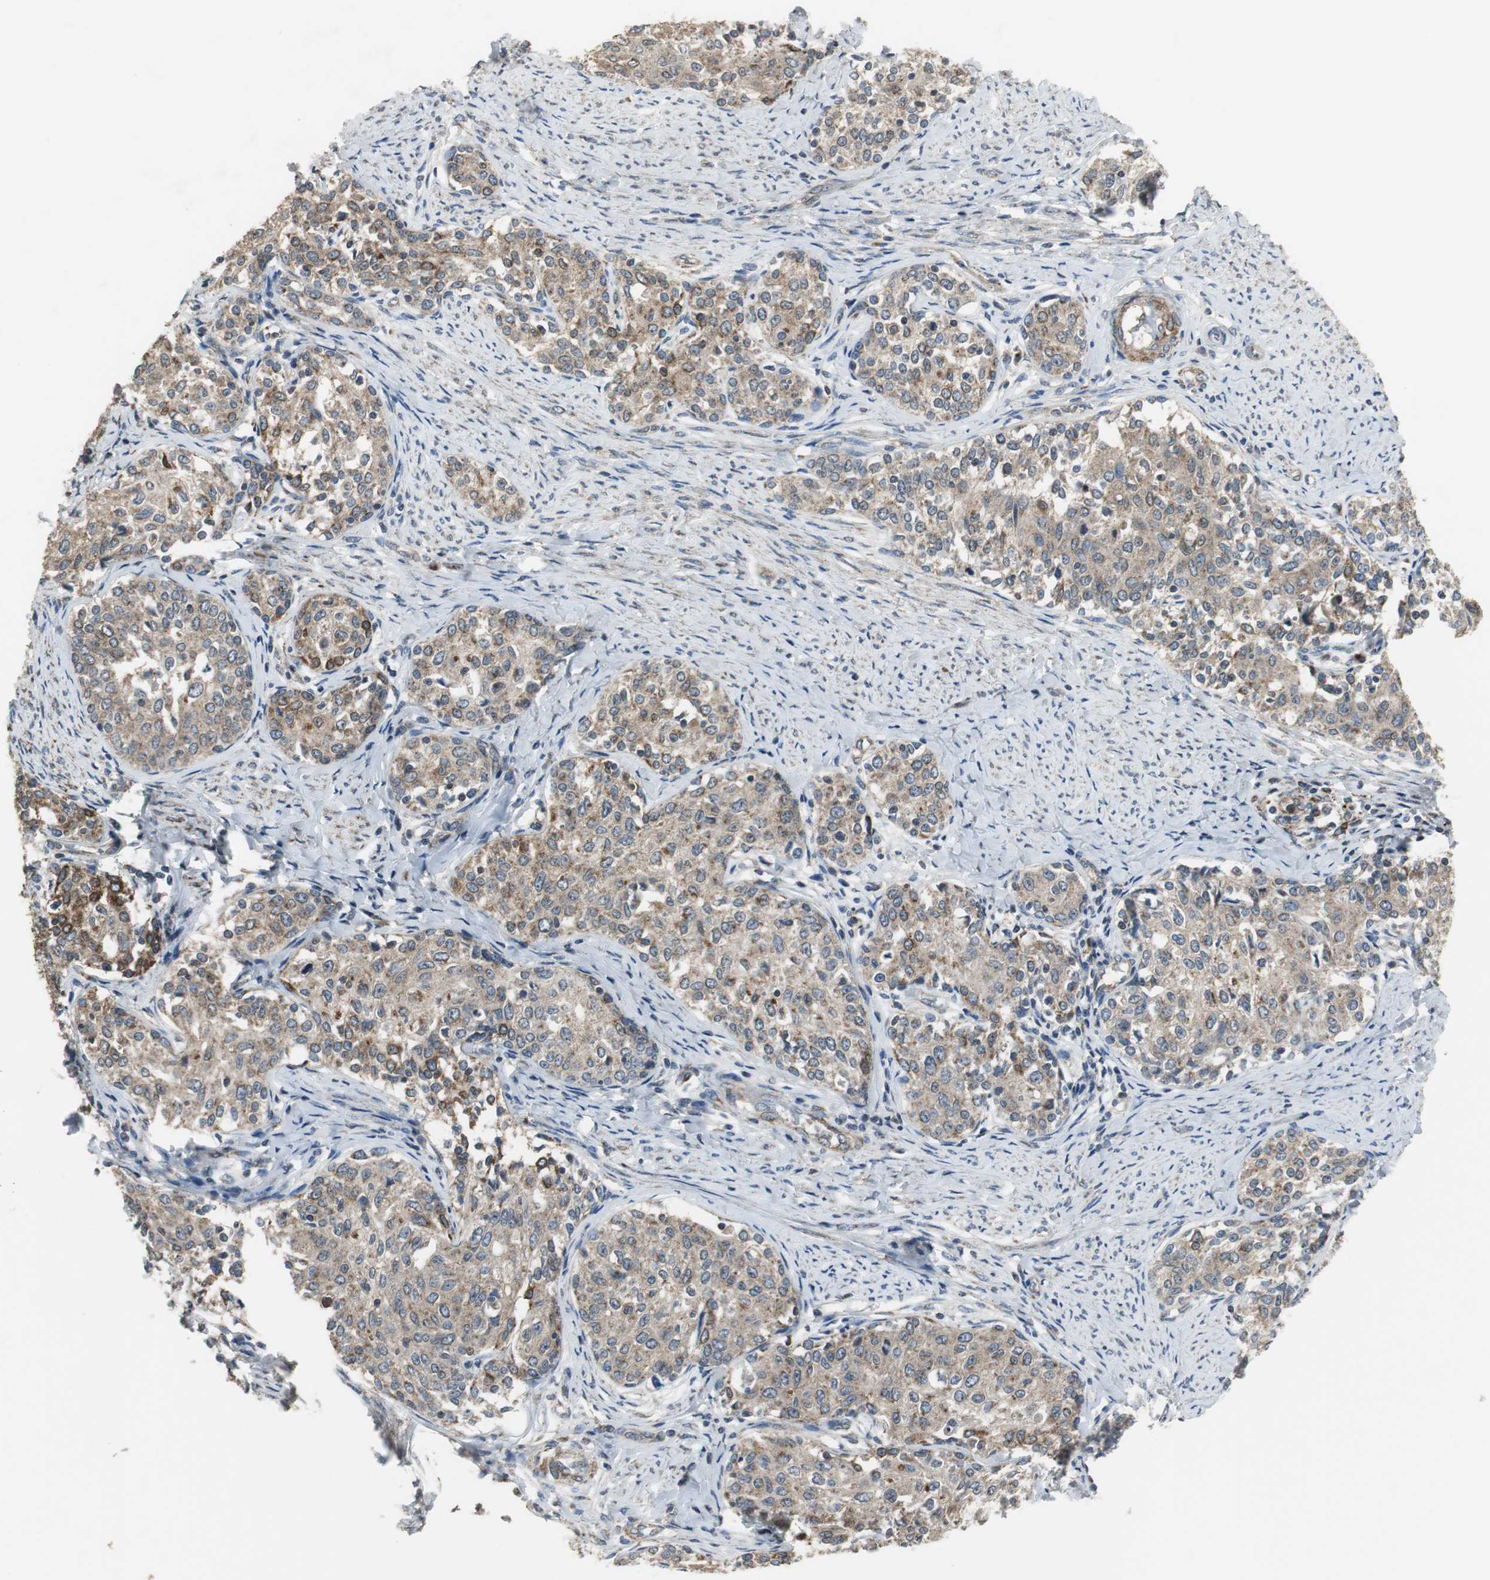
{"staining": {"intensity": "moderate", "quantity": ">75%", "location": "cytoplasmic/membranous"}, "tissue": "cervical cancer", "cell_type": "Tumor cells", "image_type": "cancer", "snomed": [{"axis": "morphology", "description": "Squamous cell carcinoma, NOS"}, {"axis": "morphology", "description": "Adenocarcinoma, NOS"}, {"axis": "topography", "description": "Cervix"}], "caption": "Brown immunohistochemical staining in adenocarcinoma (cervical) shows moderate cytoplasmic/membranous staining in approximately >75% of tumor cells.", "gene": "JTB", "patient": {"sex": "female", "age": 52}}